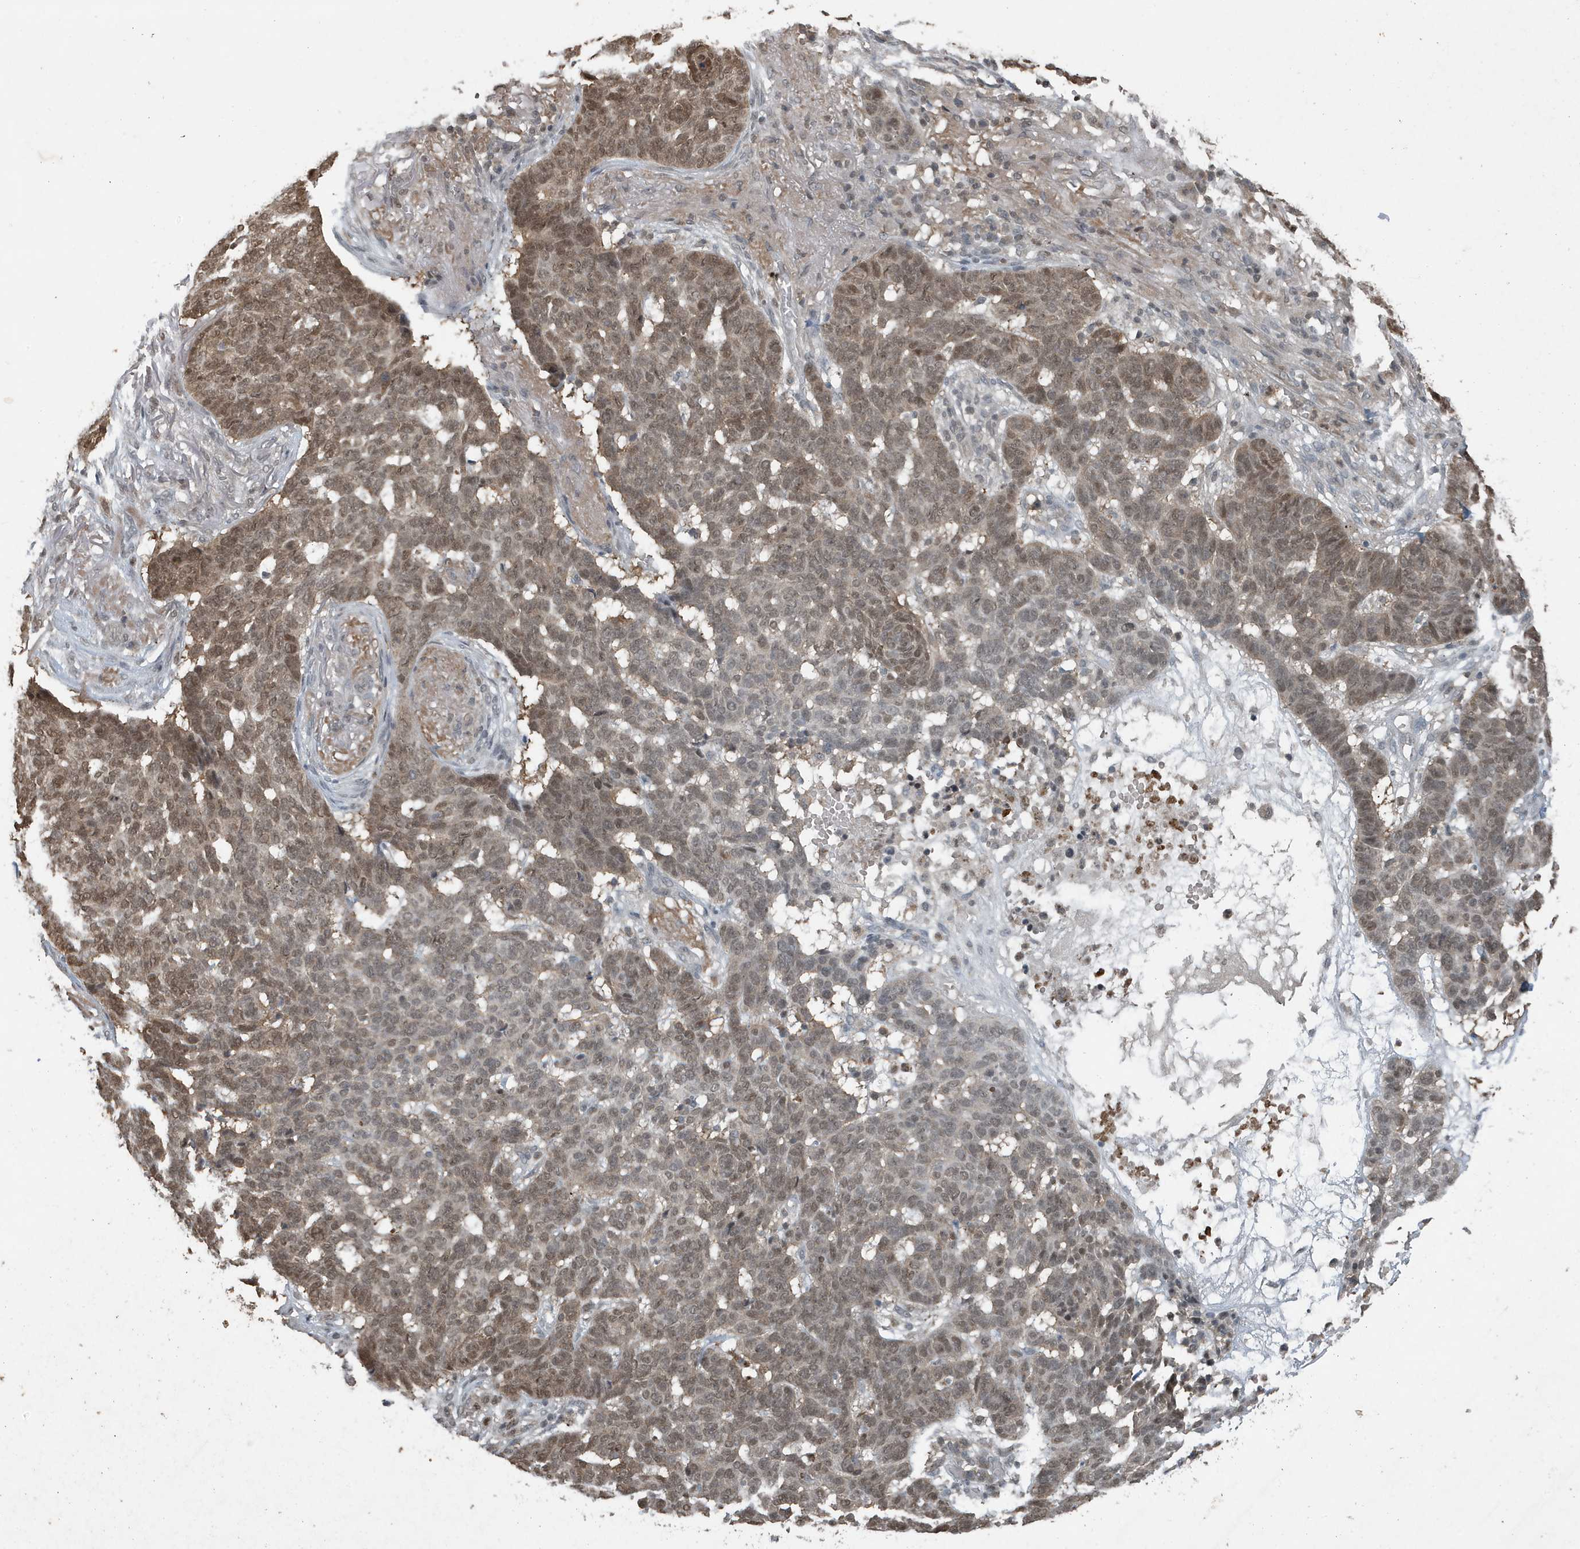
{"staining": {"intensity": "moderate", "quantity": ">75%", "location": "nuclear"}, "tissue": "skin cancer", "cell_type": "Tumor cells", "image_type": "cancer", "snomed": [{"axis": "morphology", "description": "Basal cell carcinoma"}, {"axis": "topography", "description": "Skin"}], "caption": "A histopathology image of human basal cell carcinoma (skin) stained for a protein displays moderate nuclear brown staining in tumor cells.", "gene": "HSPA1A", "patient": {"sex": "male", "age": 85}}